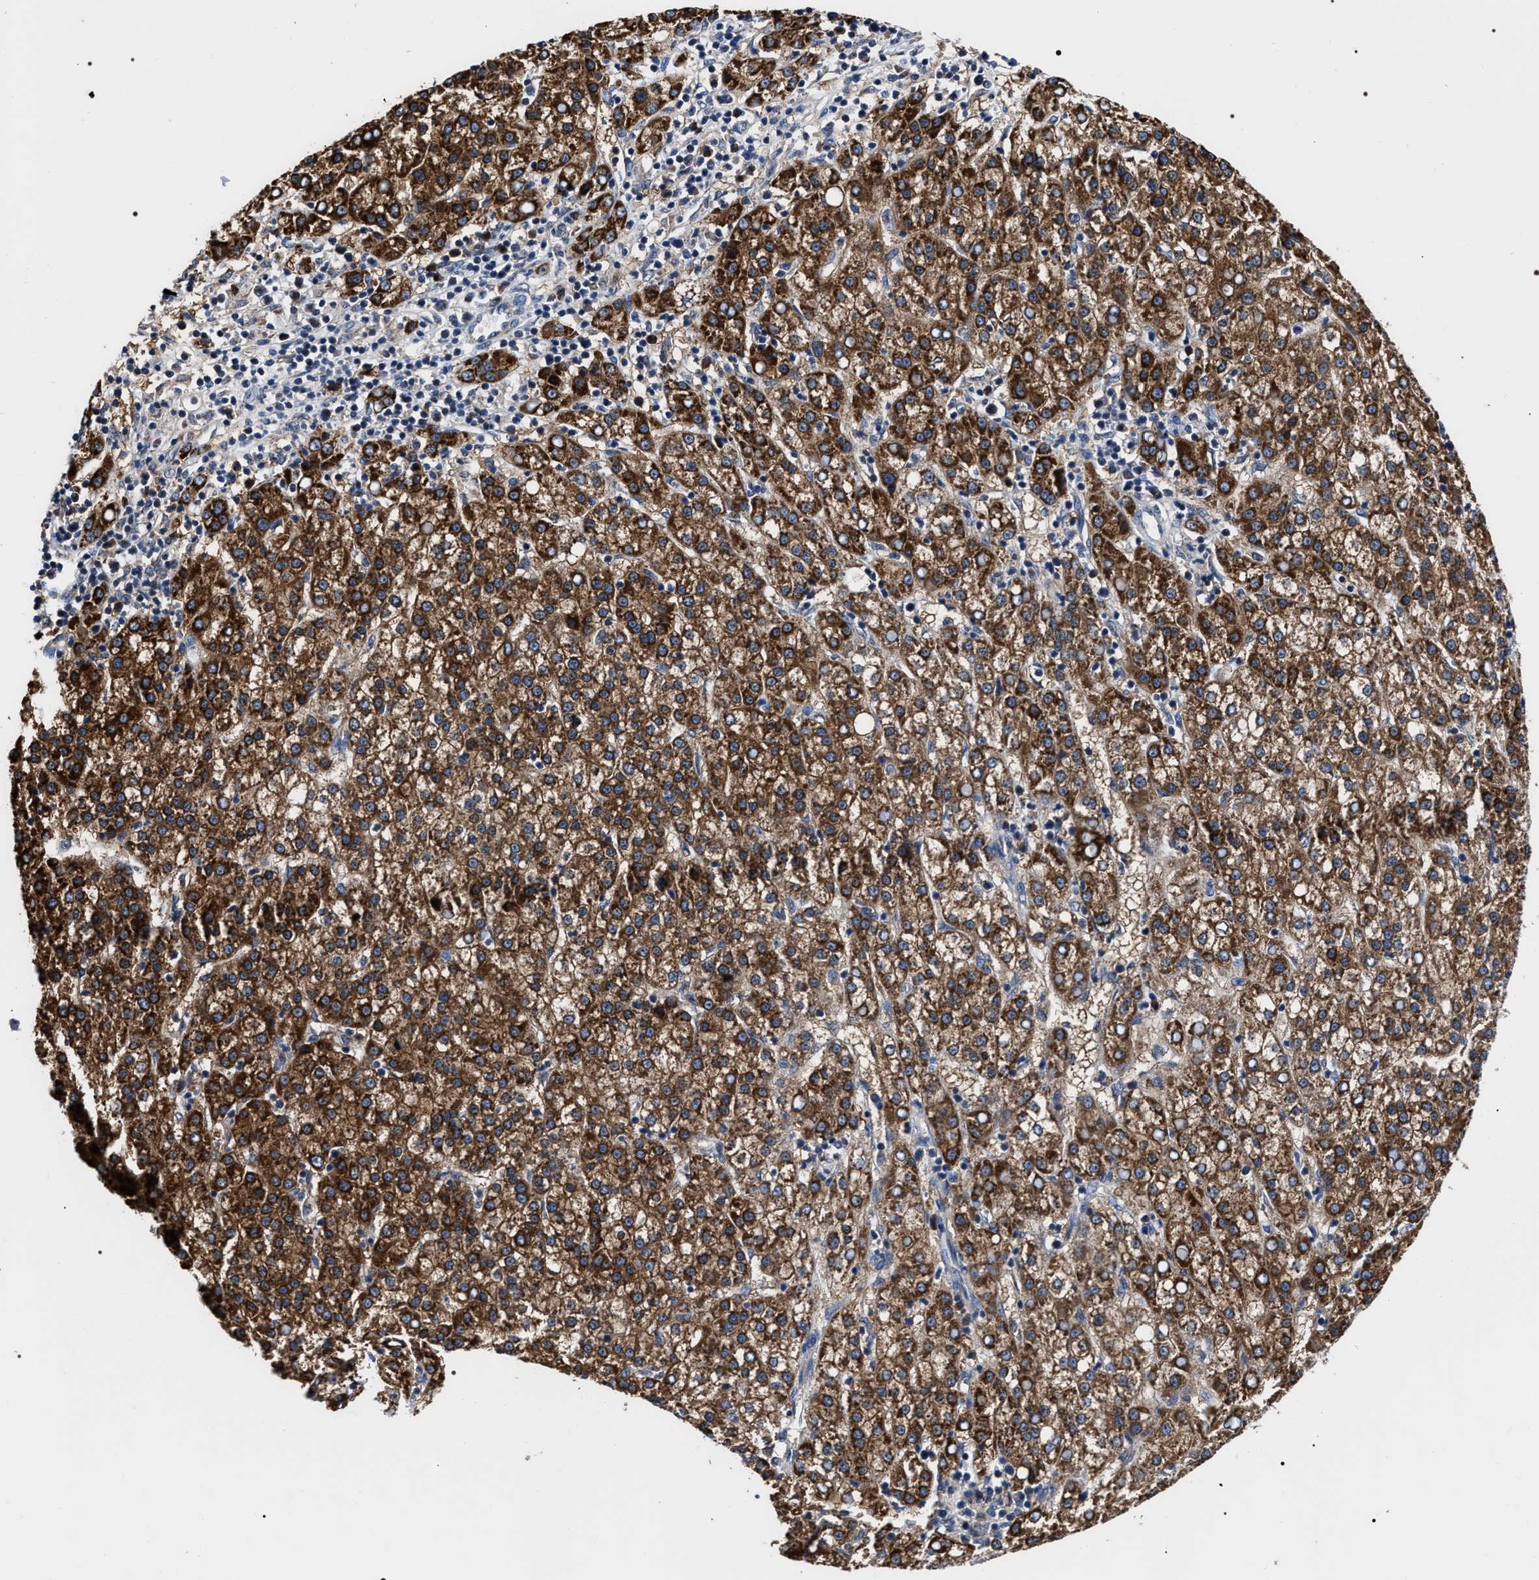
{"staining": {"intensity": "strong", "quantity": ">75%", "location": "cytoplasmic/membranous"}, "tissue": "liver cancer", "cell_type": "Tumor cells", "image_type": "cancer", "snomed": [{"axis": "morphology", "description": "Carcinoma, Hepatocellular, NOS"}, {"axis": "topography", "description": "Liver"}], "caption": "A brown stain labels strong cytoplasmic/membranous positivity of a protein in human liver cancer (hepatocellular carcinoma) tumor cells.", "gene": "MACC1", "patient": {"sex": "female", "age": 58}}